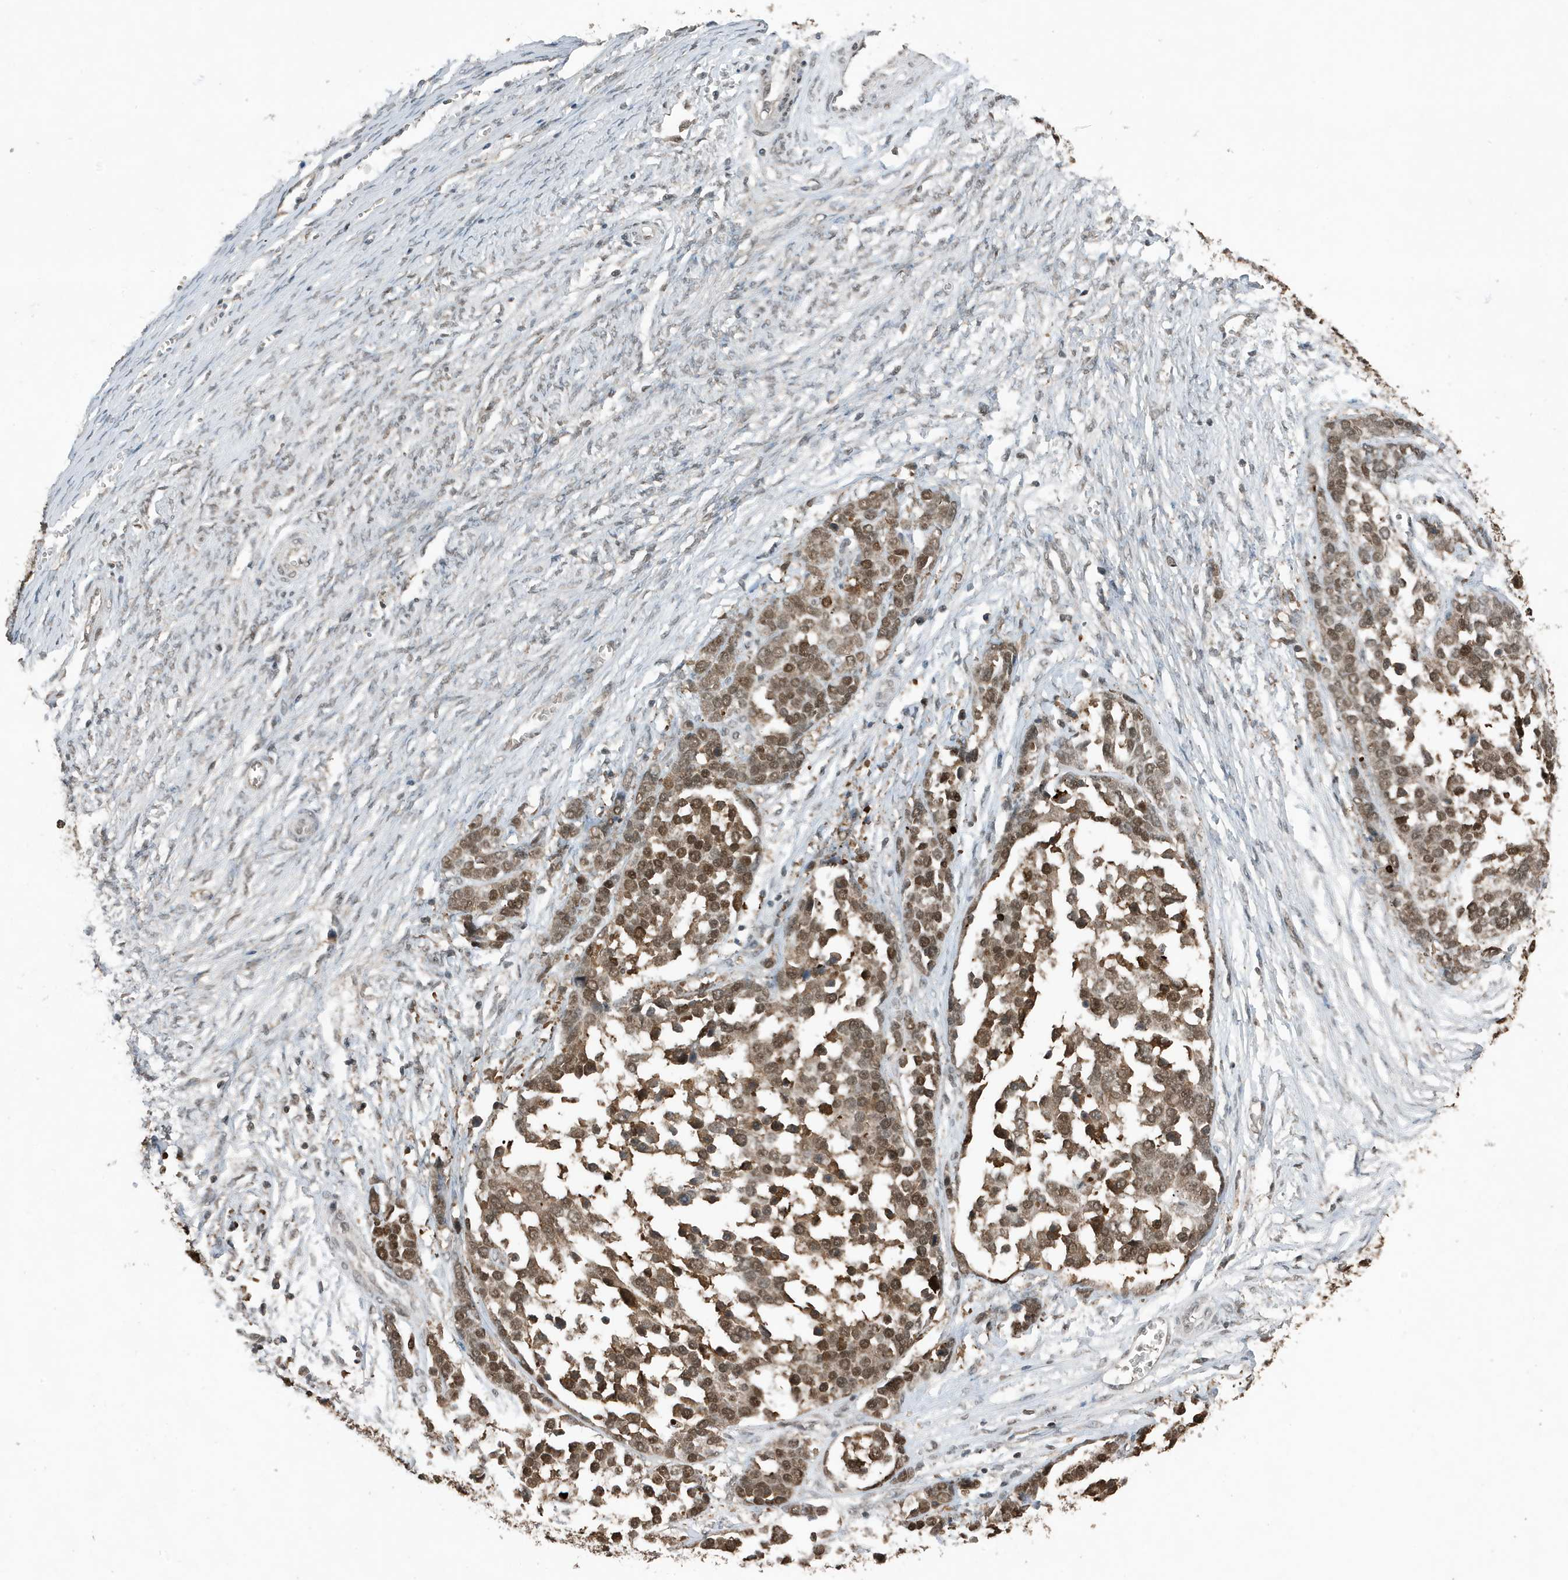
{"staining": {"intensity": "moderate", "quantity": ">75%", "location": "nuclear"}, "tissue": "ovarian cancer", "cell_type": "Tumor cells", "image_type": "cancer", "snomed": [{"axis": "morphology", "description": "Cystadenocarcinoma, serous, NOS"}, {"axis": "topography", "description": "Ovary"}], "caption": "Approximately >75% of tumor cells in human ovarian serous cystadenocarcinoma exhibit moderate nuclear protein positivity as visualized by brown immunohistochemical staining.", "gene": "HSPA1A", "patient": {"sex": "female", "age": 44}}